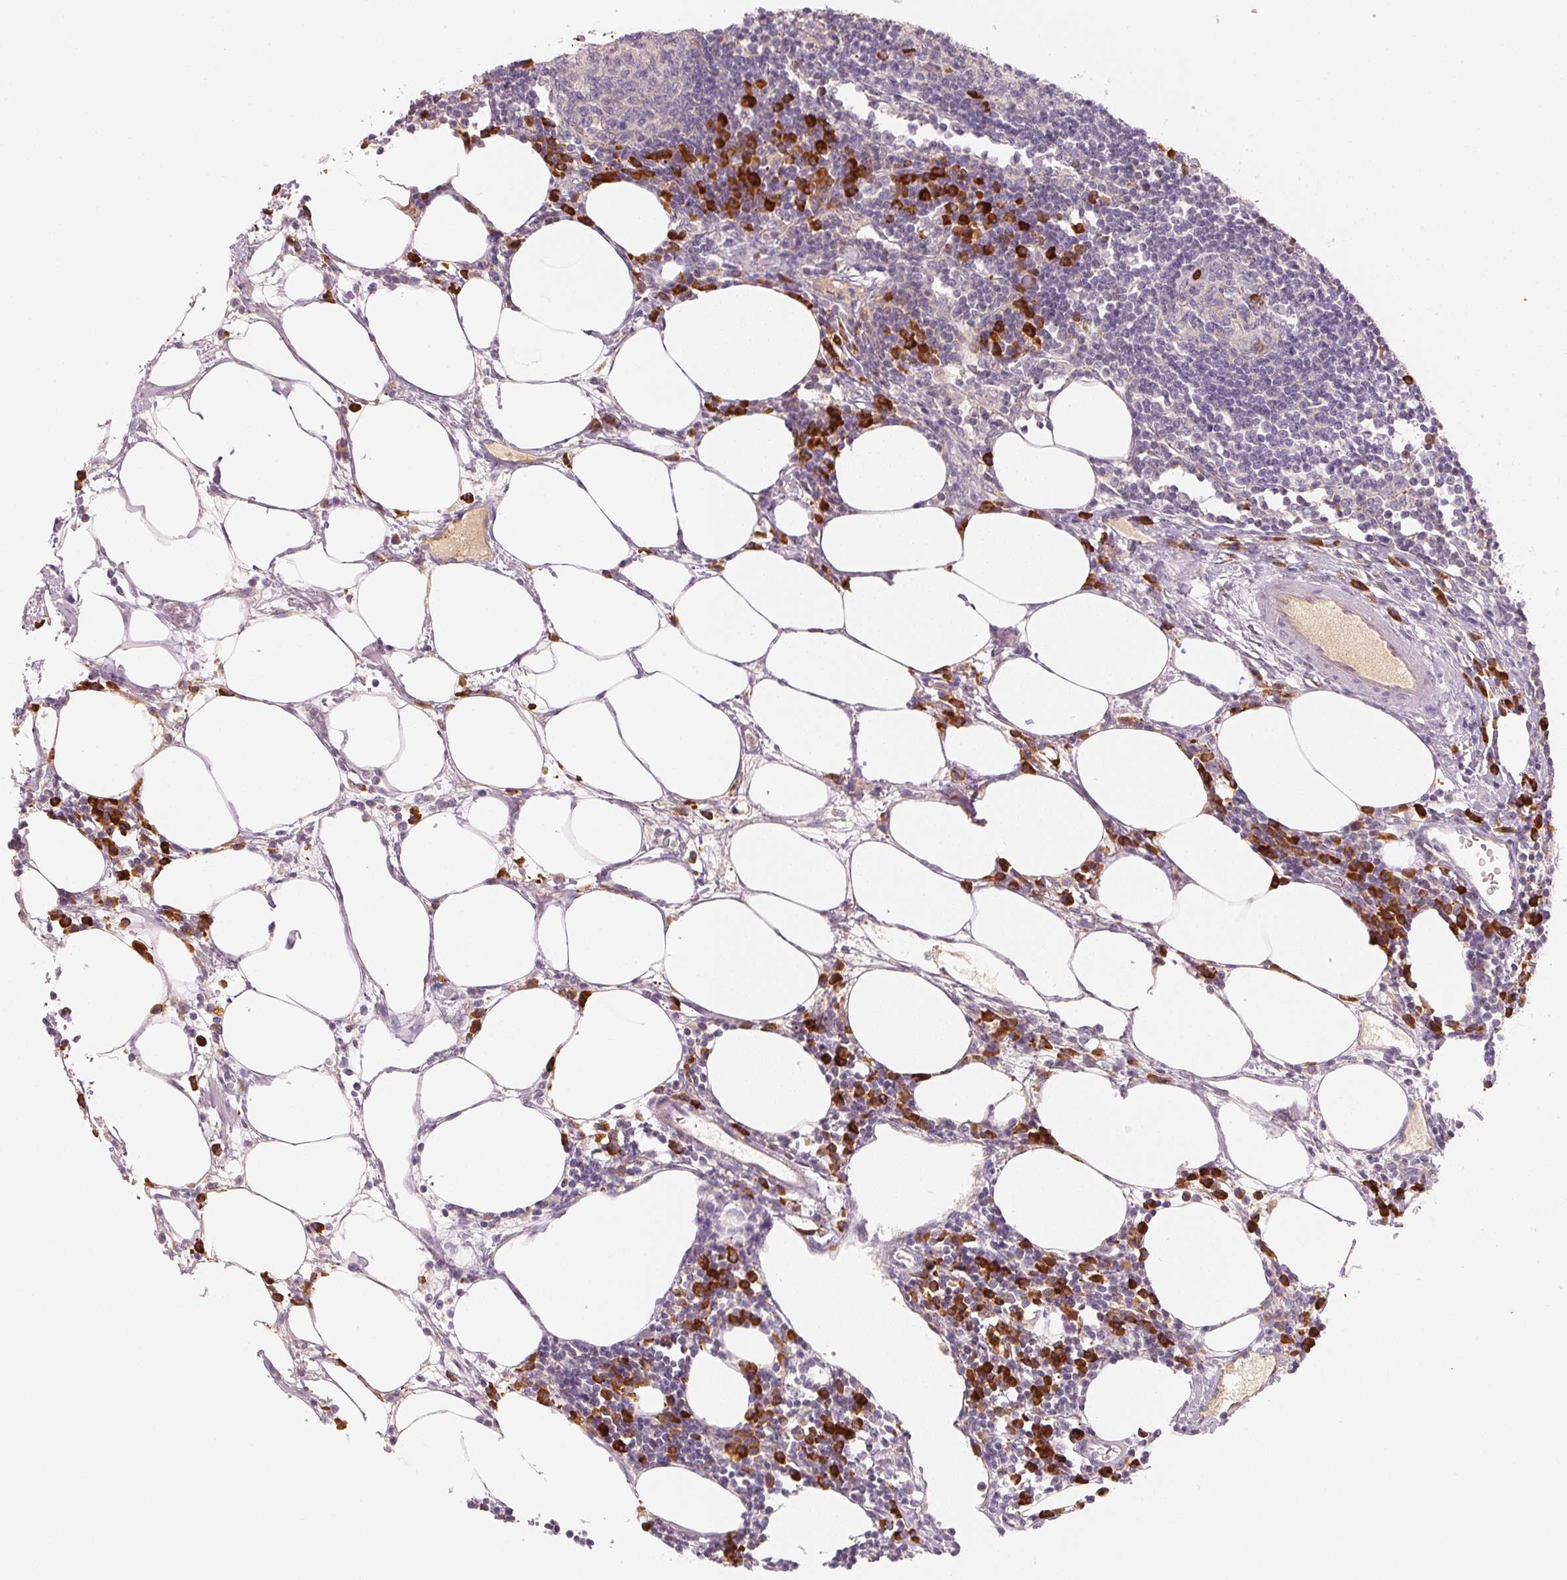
{"staining": {"intensity": "strong", "quantity": "<25%", "location": "cytoplasmic/membranous"}, "tissue": "lymph node", "cell_type": "Germinal center cells", "image_type": "normal", "snomed": [{"axis": "morphology", "description": "Normal tissue, NOS"}, {"axis": "topography", "description": "Lymph node"}], "caption": "Protein staining exhibits strong cytoplasmic/membranous staining in about <25% of germinal center cells in normal lymph node. Nuclei are stained in blue.", "gene": "RMDN2", "patient": {"sex": "male", "age": 67}}